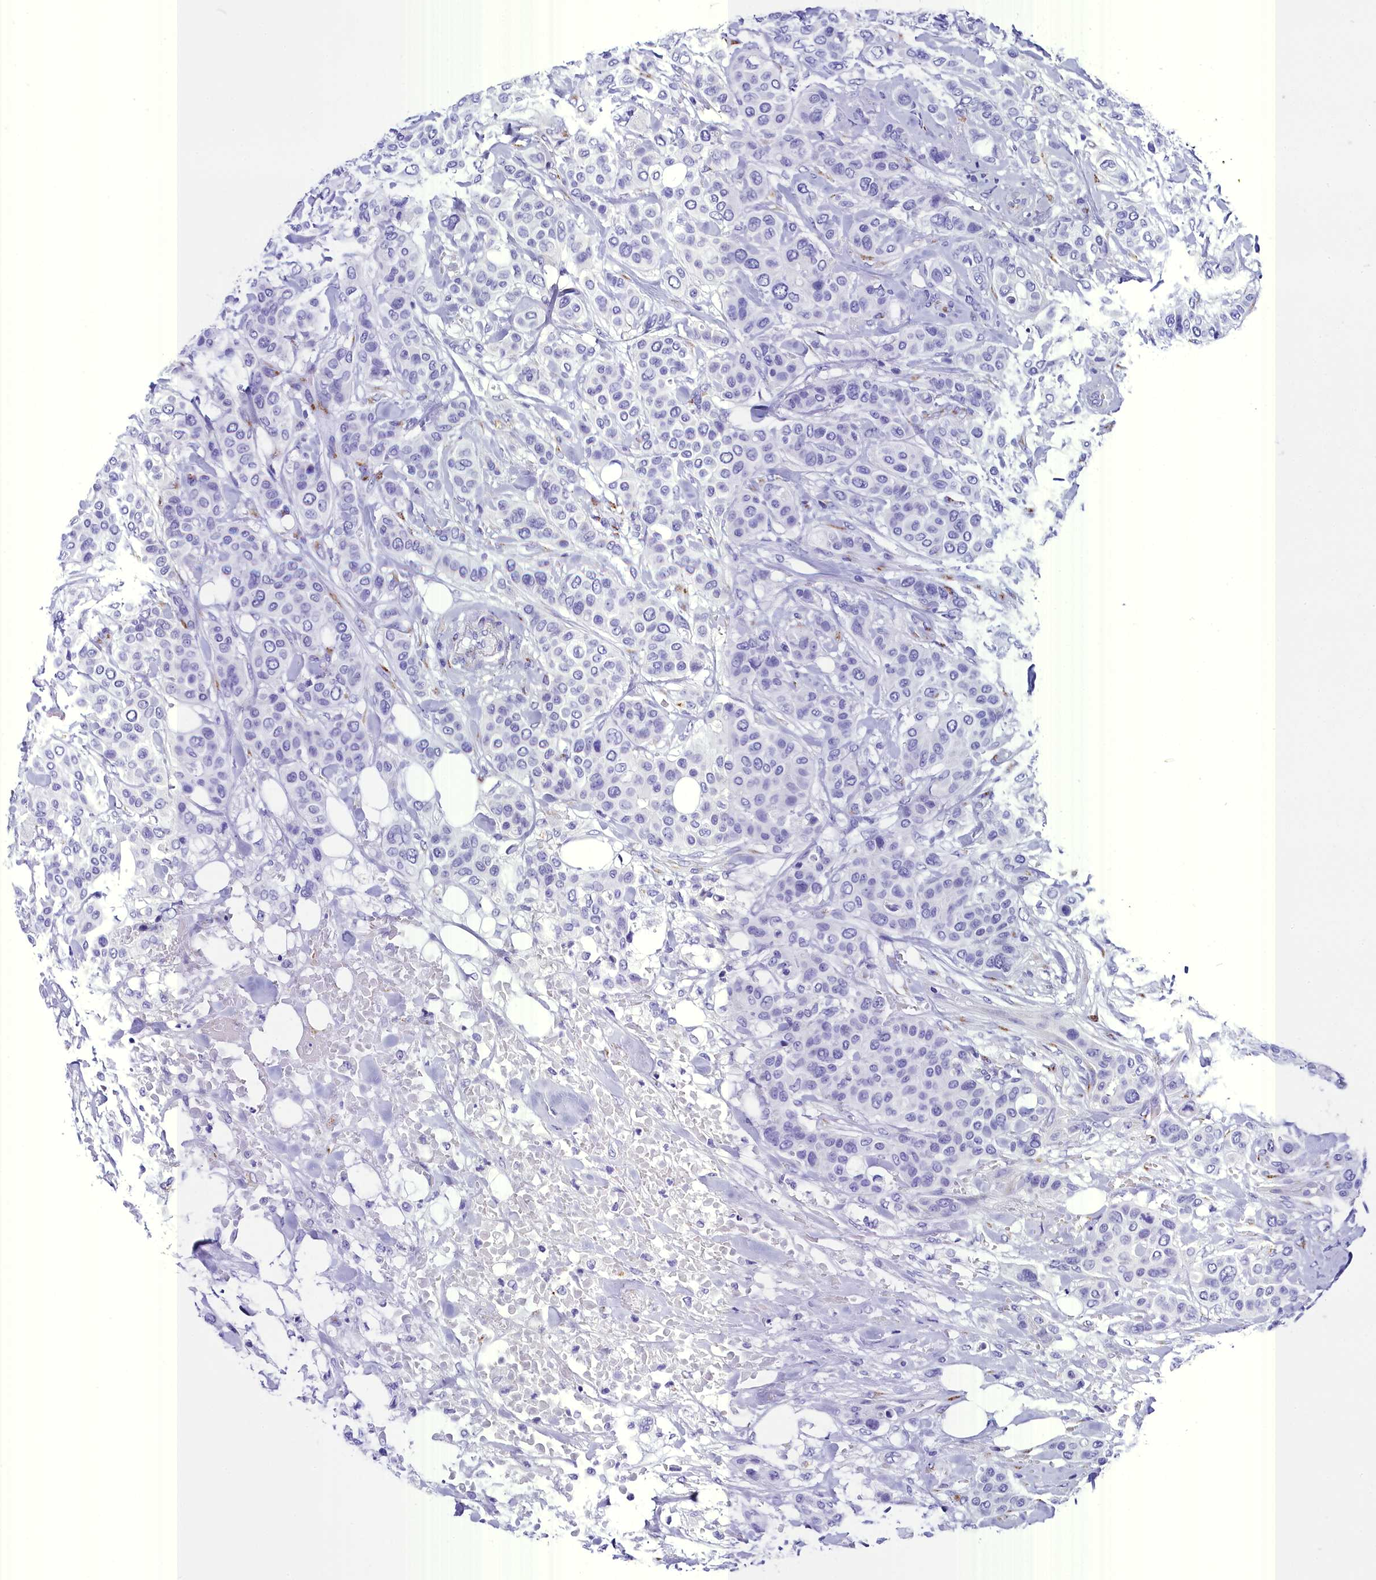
{"staining": {"intensity": "negative", "quantity": "none", "location": "none"}, "tissue": "breast cancer", "cell_type": "Tumor cells", "image_type": "cancer", "snomed": [{"axis": "morphology", "description": "Lobular carcinoma"}, {"axis": "topography", "description": "Breast"}], "caption": "Immunohistochemistry (IHC) image of human lobular carcinoma (breast) stained for a protein (brown), which shows no expression in tumor cells. (DAB (3,3'-diaminobenzidine) immunohistochemistry (IHC) visualized using brightfield microscopy, high magnification).", "gene": "AP3B2", "patient": {"sex": "female", "age": 51}}